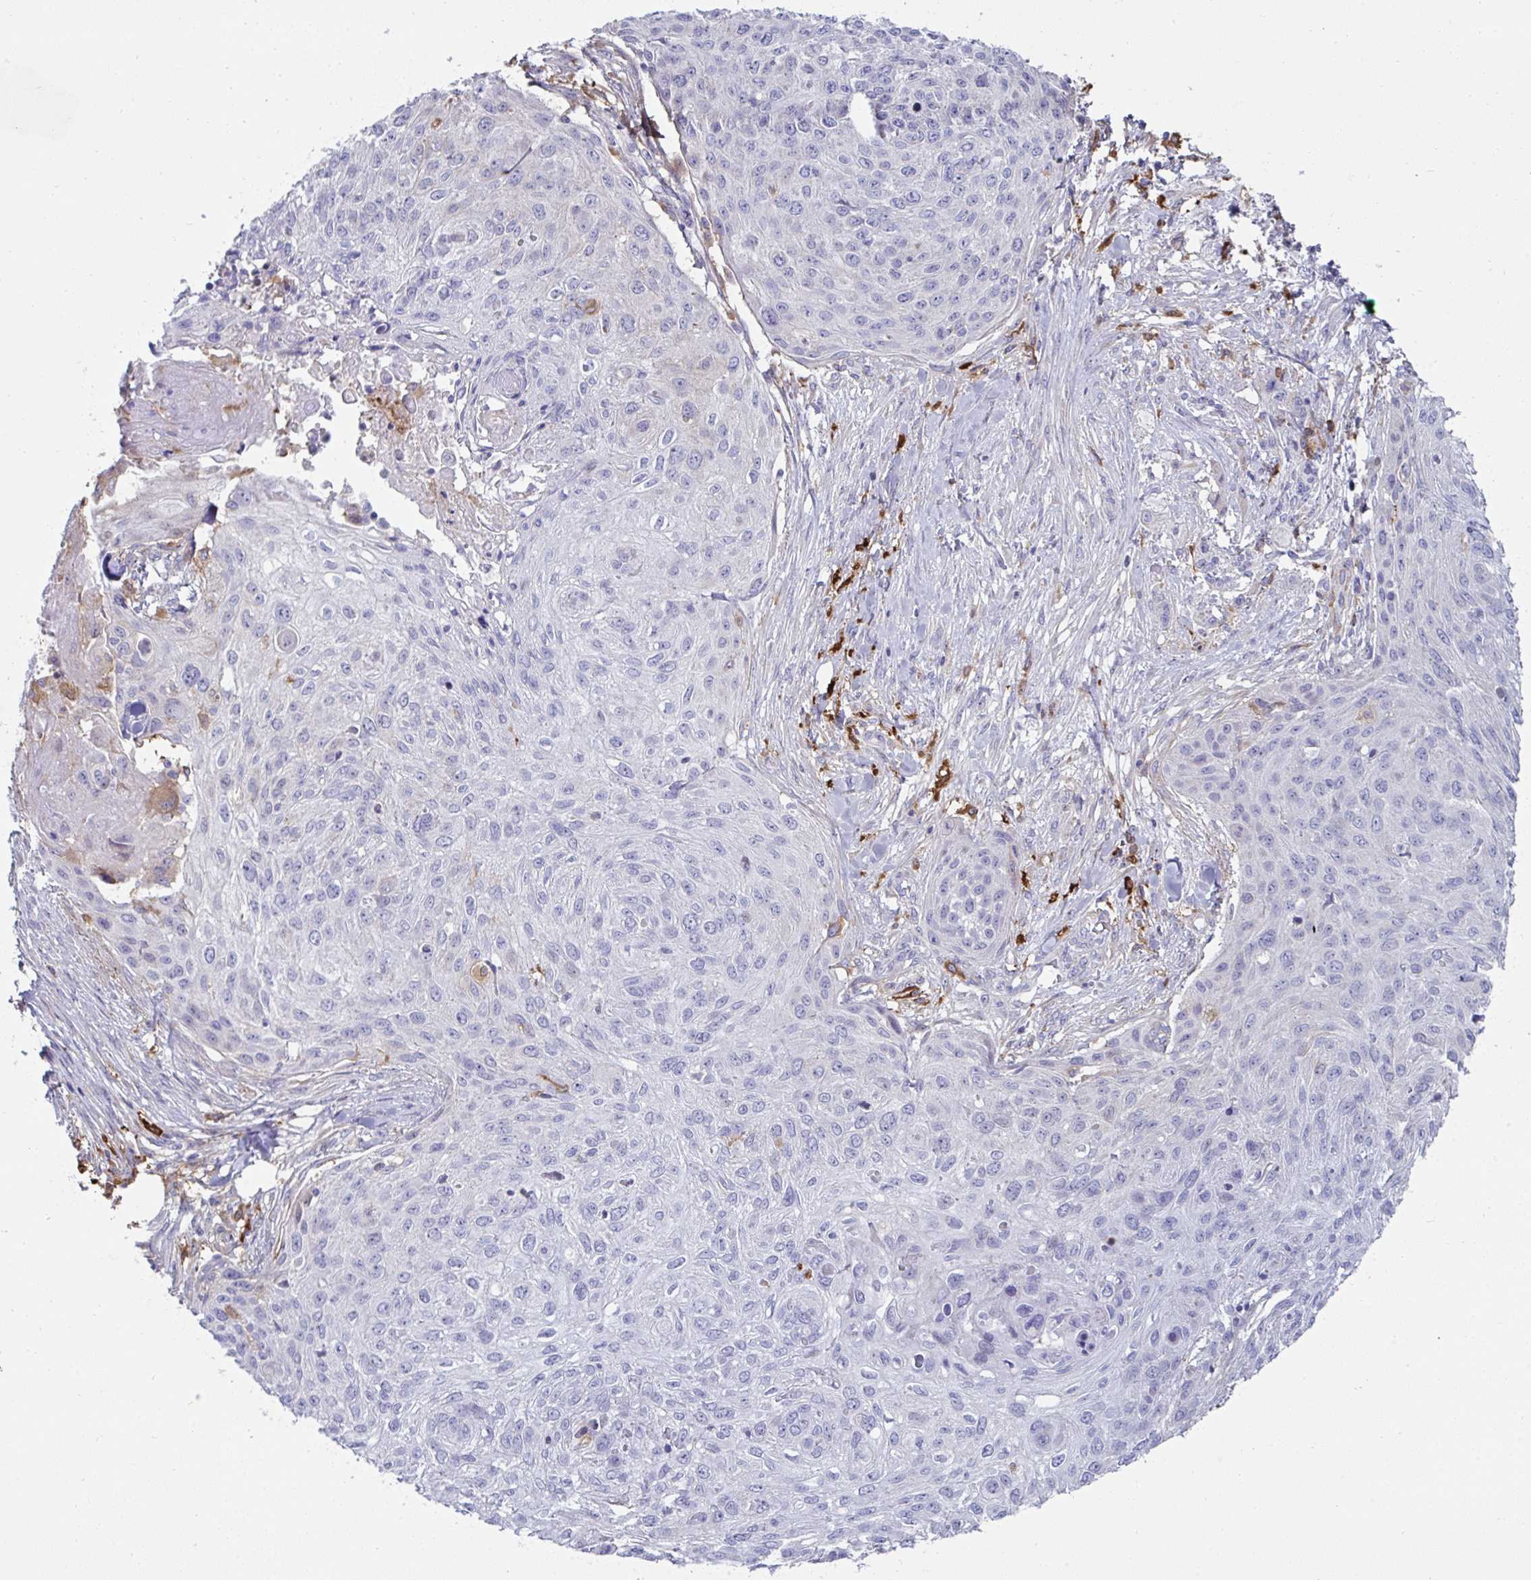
{"staining": {"intensity": "negative", "quantity": "none", "location": "none"}, "tissue": "skin cancer", "cell_type": "Tumor cells", "image_type": "cancer", "snomed": [{"axis": "morphology", "description": "Squamous cell carcinoma, NOS"}, {"axis": "topography", "description": "Skin"}], "caption": "Image shows no protein expression in tumor cells of skin cancer tissue.", "gene": "FBXL13", "patient": {"sex": "female", "age": 87}}